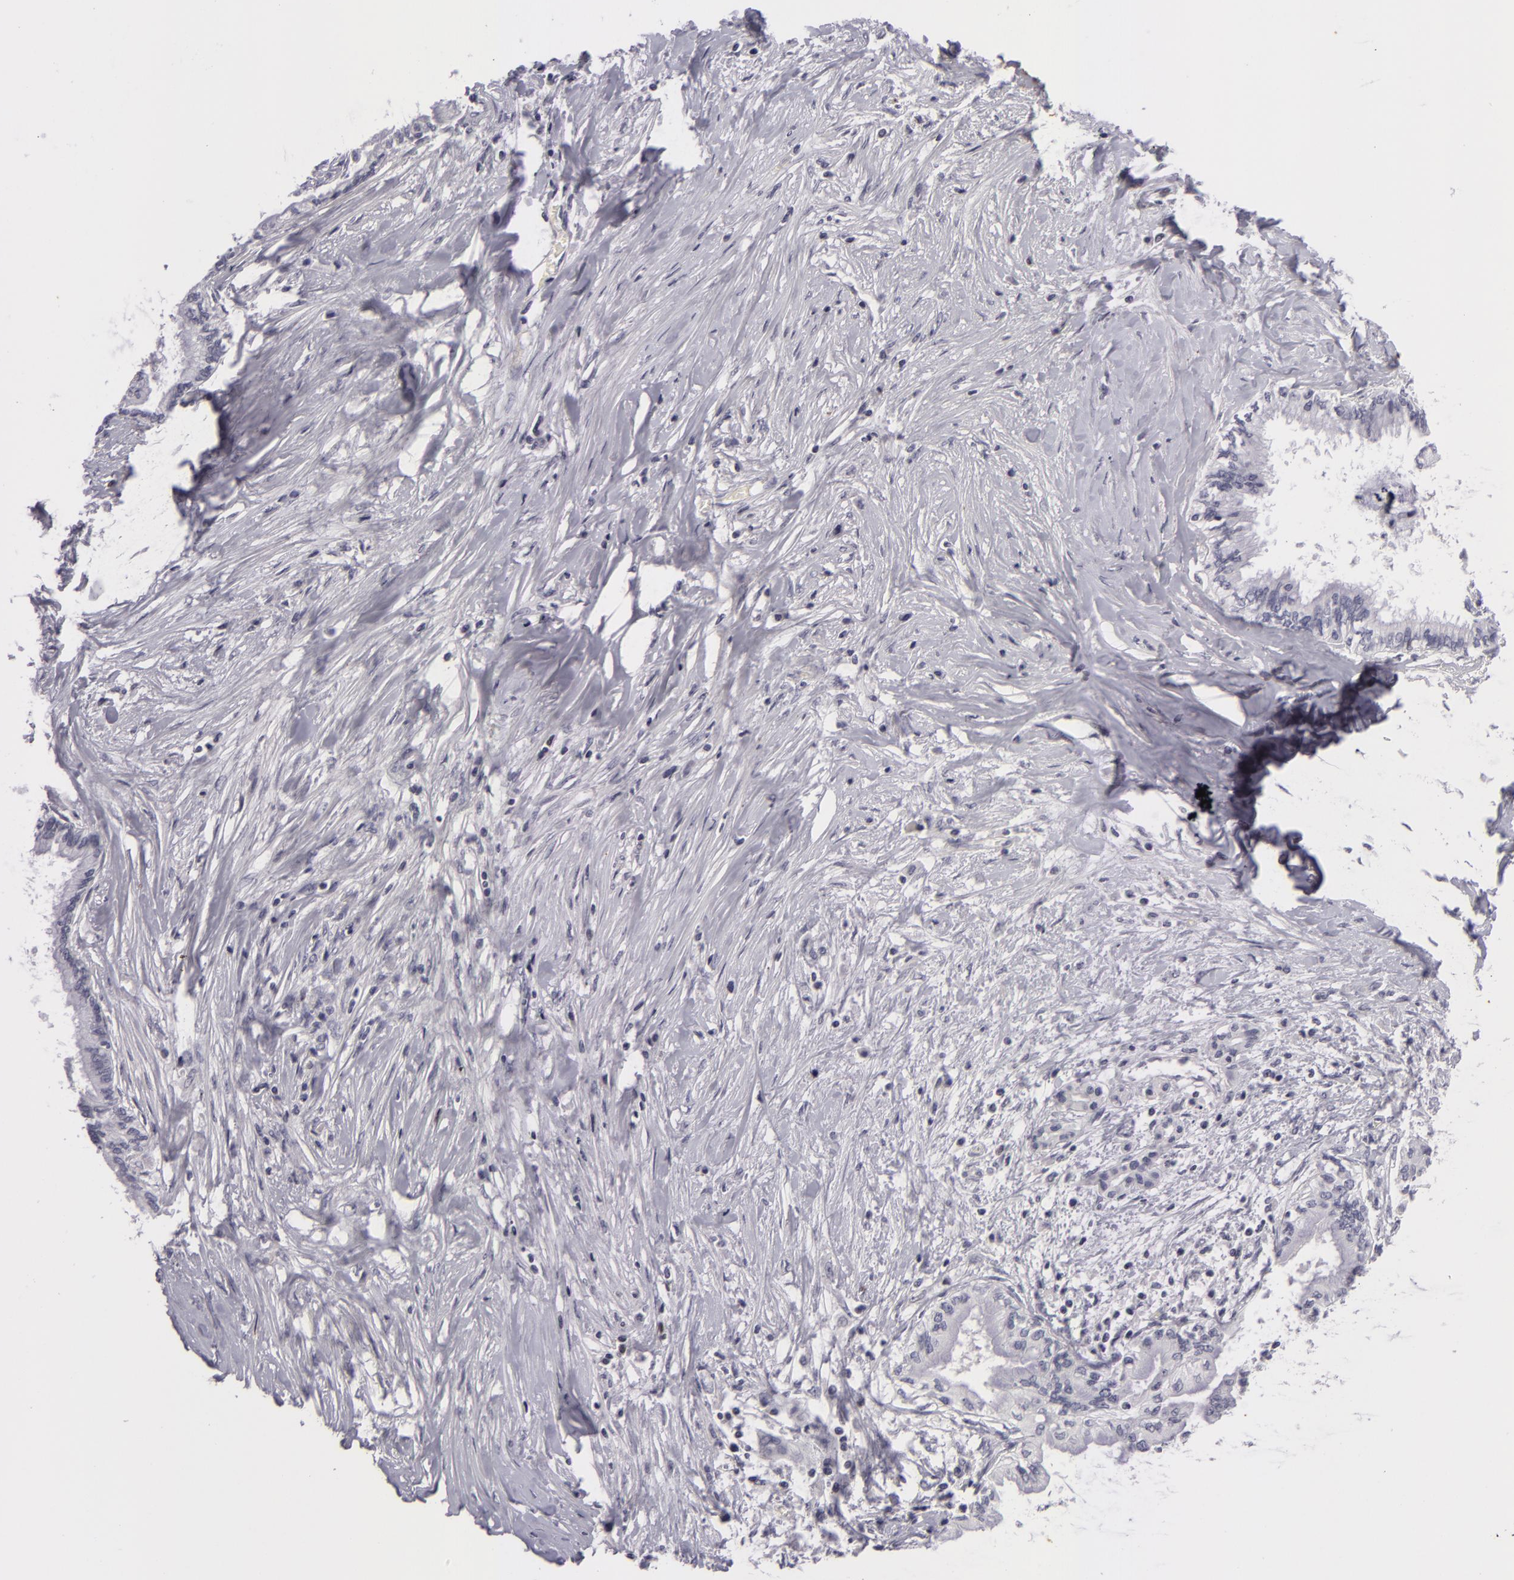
{"staining": {"intensity": "negative", "quantity": "none", "location": "none"}, "tissue": "pancreatic cancer", "cell_type": "Tumor cells", "image_type": "cancer", "snomed": [{"axis": "morphology", "description": "Adenocarcinoma, NOS"}, {"axis": "topography", "description": "Pancreas"}], "caption": "Pancreatic cancer was stained to show a protein in brown. There is no significant positivity in tumor cells.", "gene": "NLGN4X", "patient": {"sex": "female", "age": 64}}